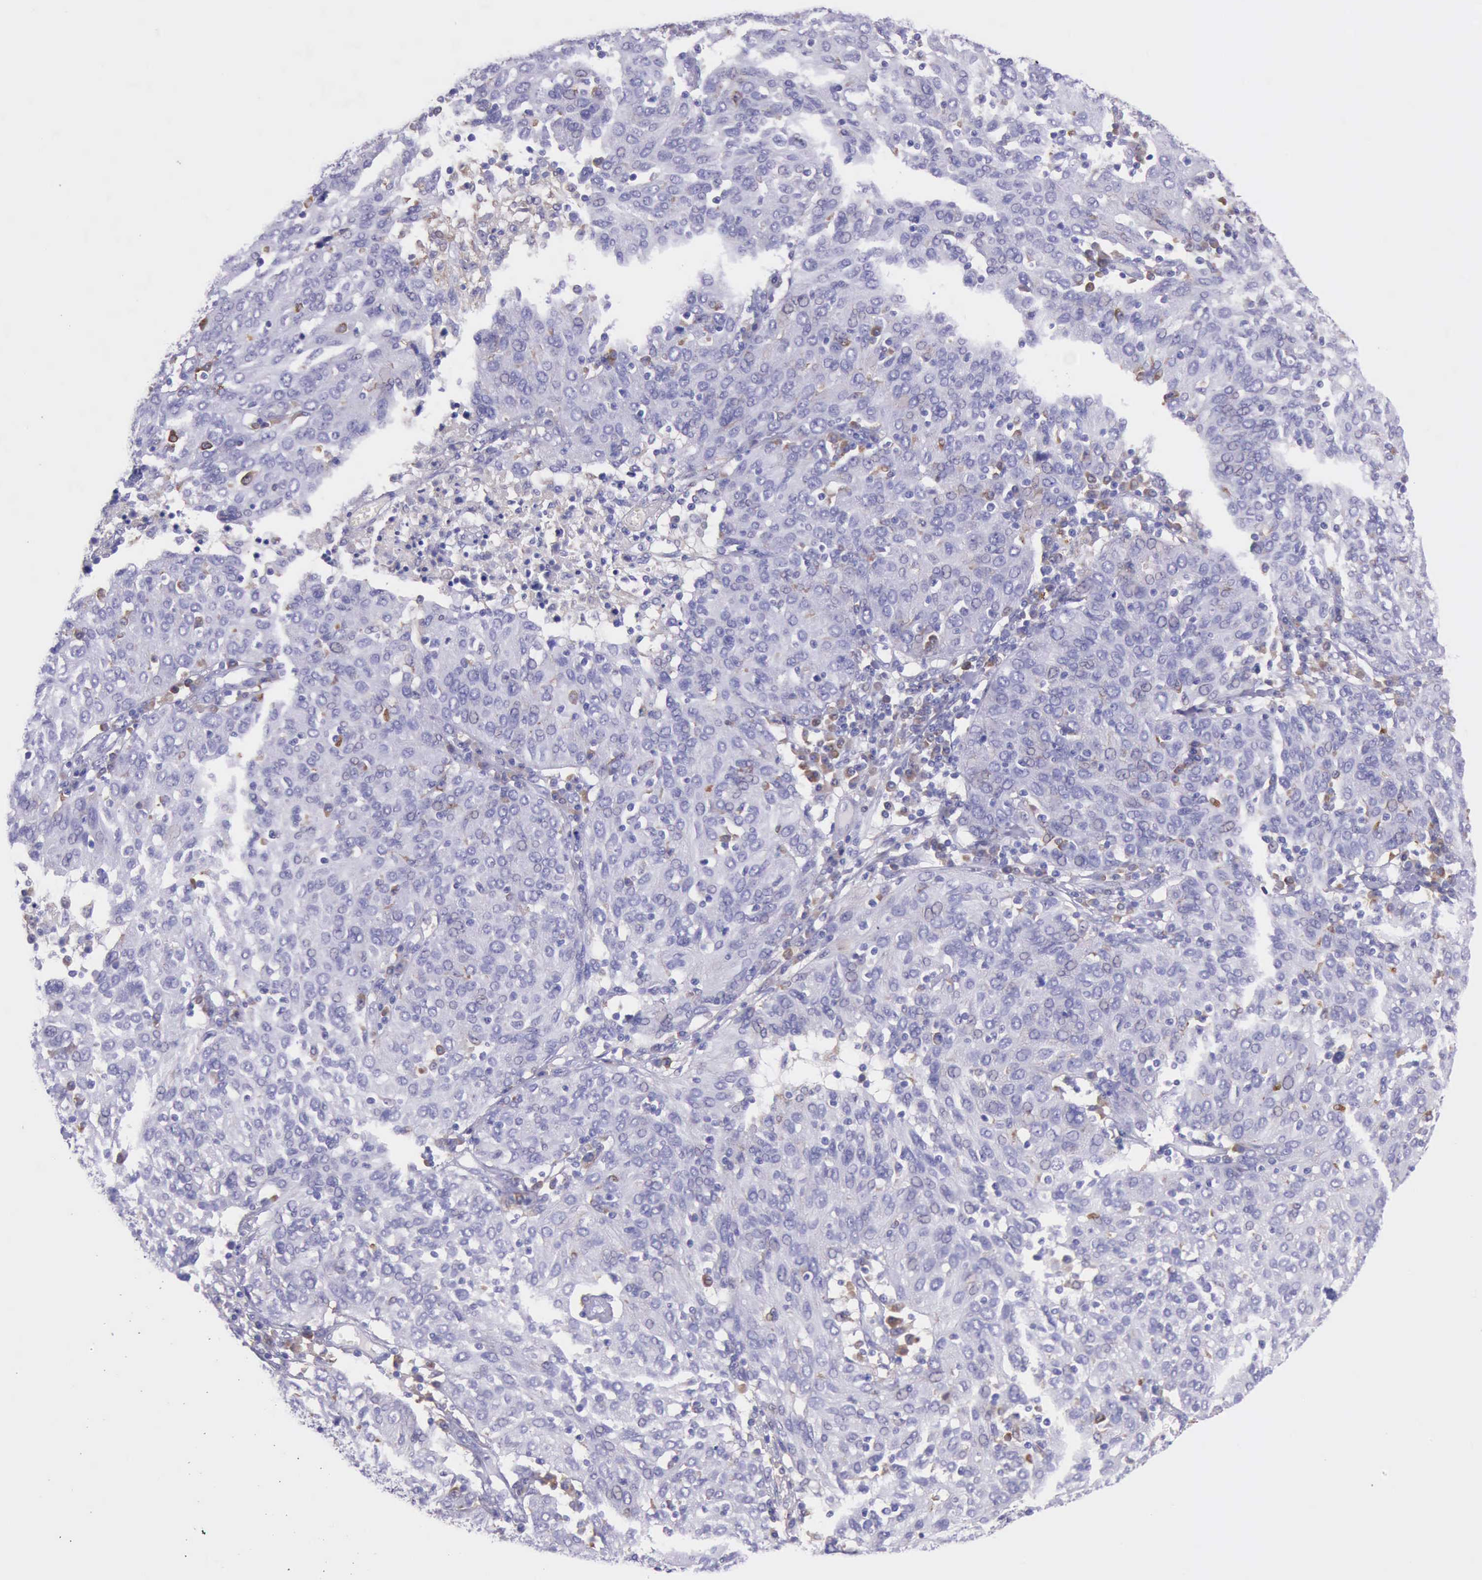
{"staining": {"intensity": "negative", "quantity": "none", "location": "none"}, "tissue": "ovarian cancer", "cell_type": "Tumor cells", "image_type": "cancer", "snomed": [{"axis": "morphology", "description": "Carcinoma, endometroid"}, {"axis": "topography", "description": "Ovary"}], "caption": "DAB (3,3'-diaminobenzidine) immunohistochemical staining of ovarian cancer (endometroid carcinoma) exhibits no significant staining in tumor cells. (Stains: DAB (3,3'-diaminobenzidine) immunohistochemistry (IHC) with hematoxylin counter stain, Microscopy: brightfield microscopy at high magnification).", "gene": "BTK", "patient": {"sex": "female", "age": 50}}